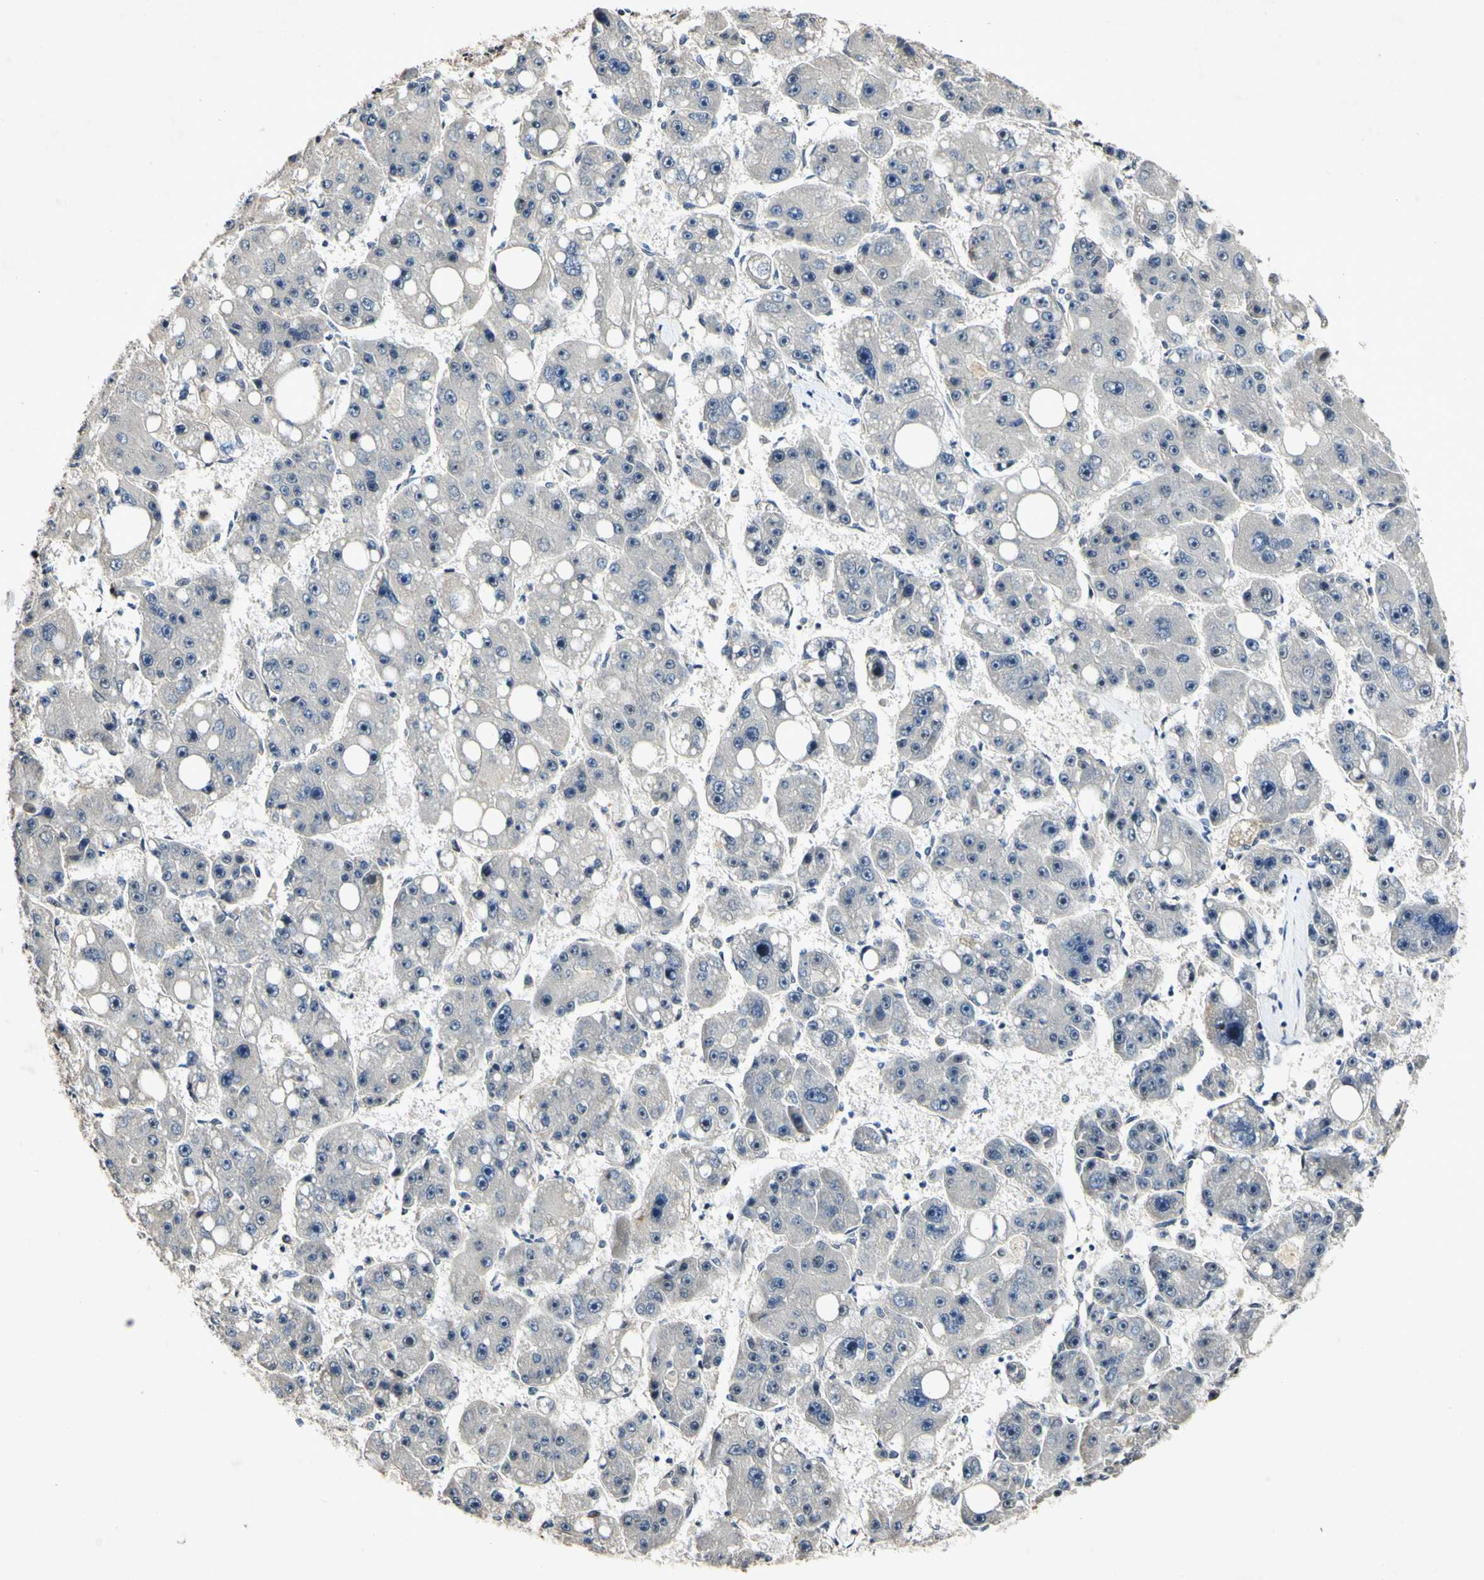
{"staining": {"intensity": "negative", "quantity": "none", "location": "none"}, "tissue": "liver cancer", "cell_type": "Tumor cells", "image_type": "cancer", "snomed": [{"axis": "morphology", "description": "Carcinoma, Hepatocellular, NOS"}, {"axis": "topography", "description": "Liver"}], "caption": "A micrograph of human liver cancer (hepatocellular carcinoma) is negative for staining in tumor cells.", "gene": "POLR2F", "patient": {"sex": "female", "age": 61}}